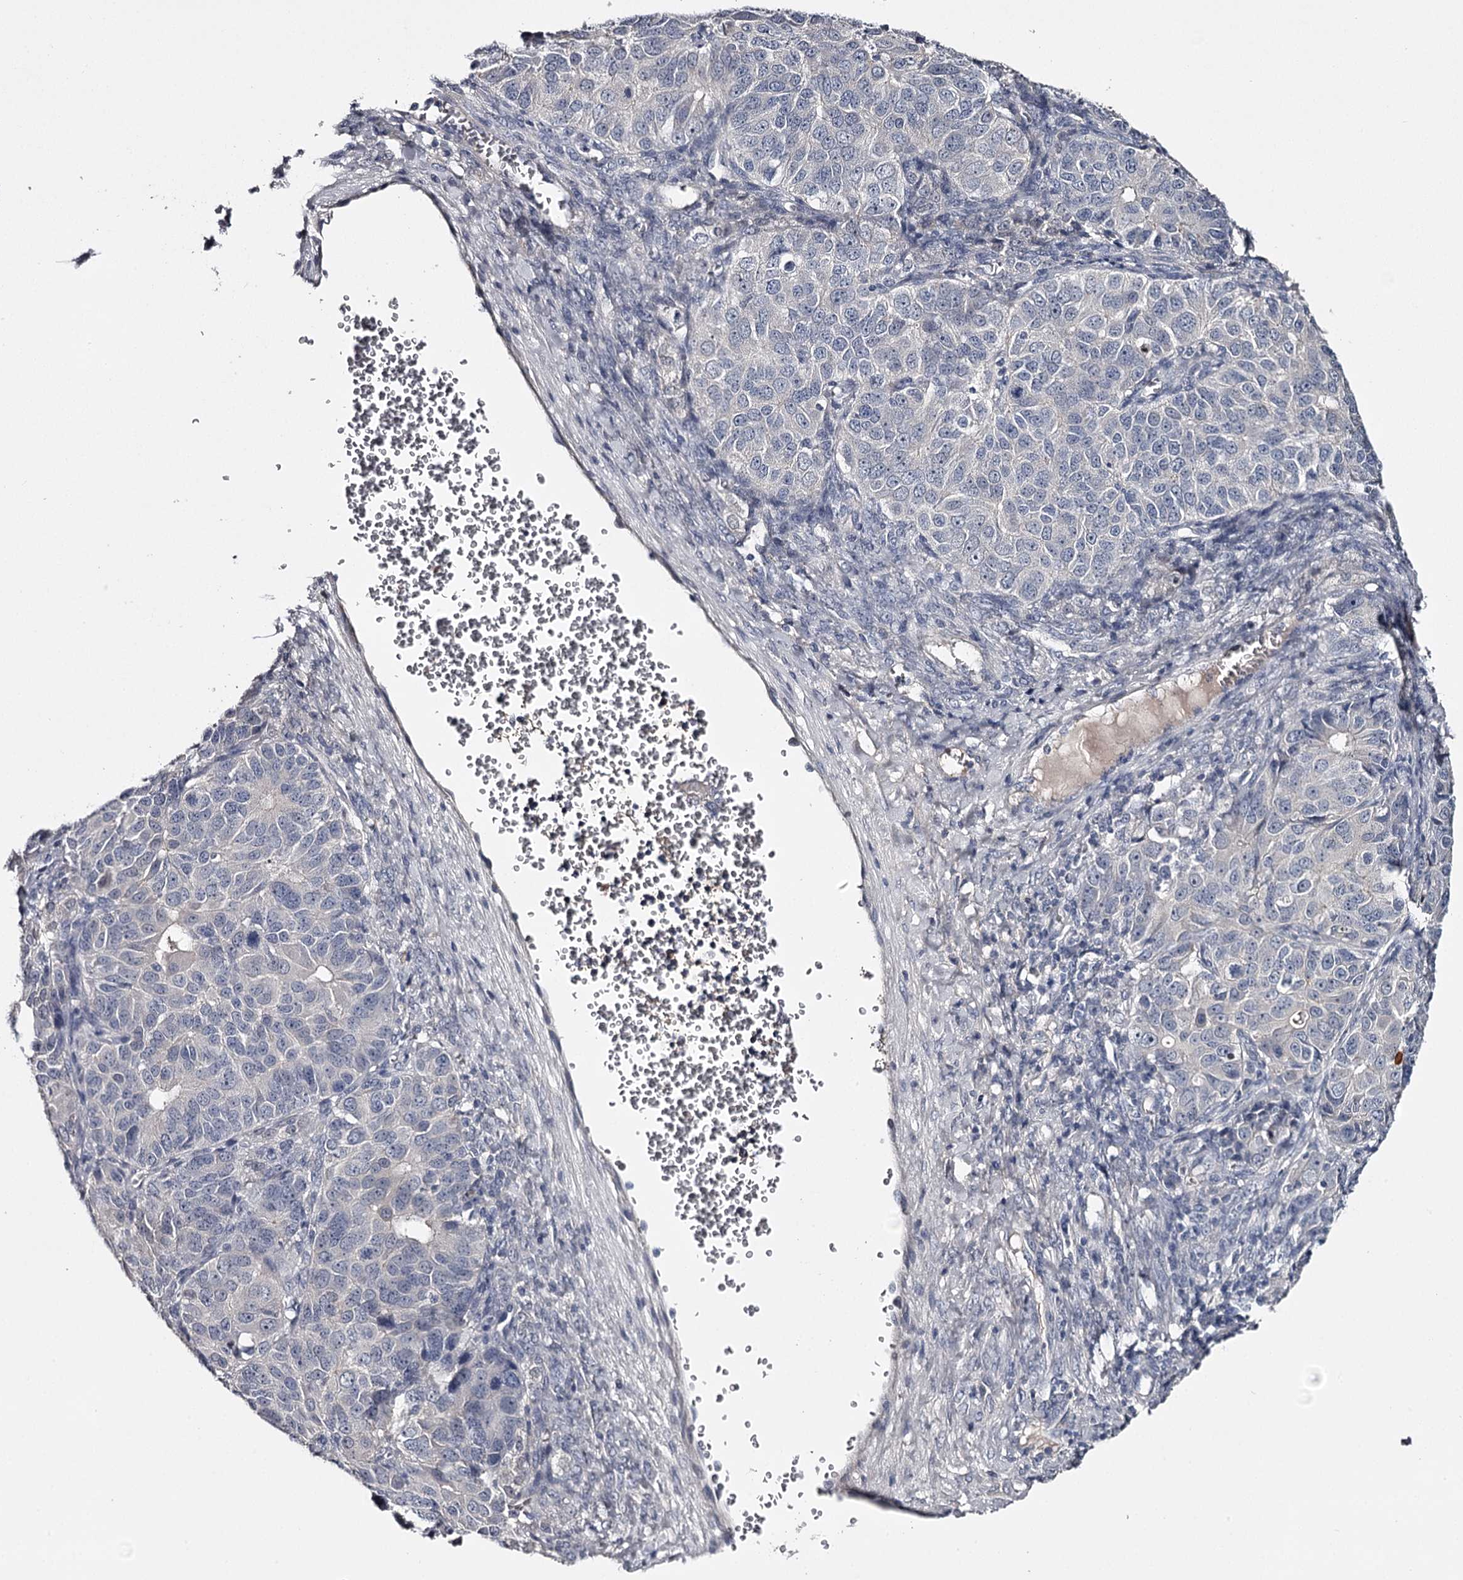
{"staining": {"intensity": "negative", "quantity": "none", "location": "none"}, "tissue": "ovarian cancer", "cell_type": "Tumor cells", "image_type": "cancer", "snomed": [{"axis": "morphology", "description": "Carcinoma, endometroid"}, {"axis": "topography", "description": "Ovary"}], "caption": "Human ovarian endometroid carcinoma stained for a protein using IHC displays no expression in tumor cells.", "gene": "FDXACB1", "patient": {"sex": "female", "age": 51}}